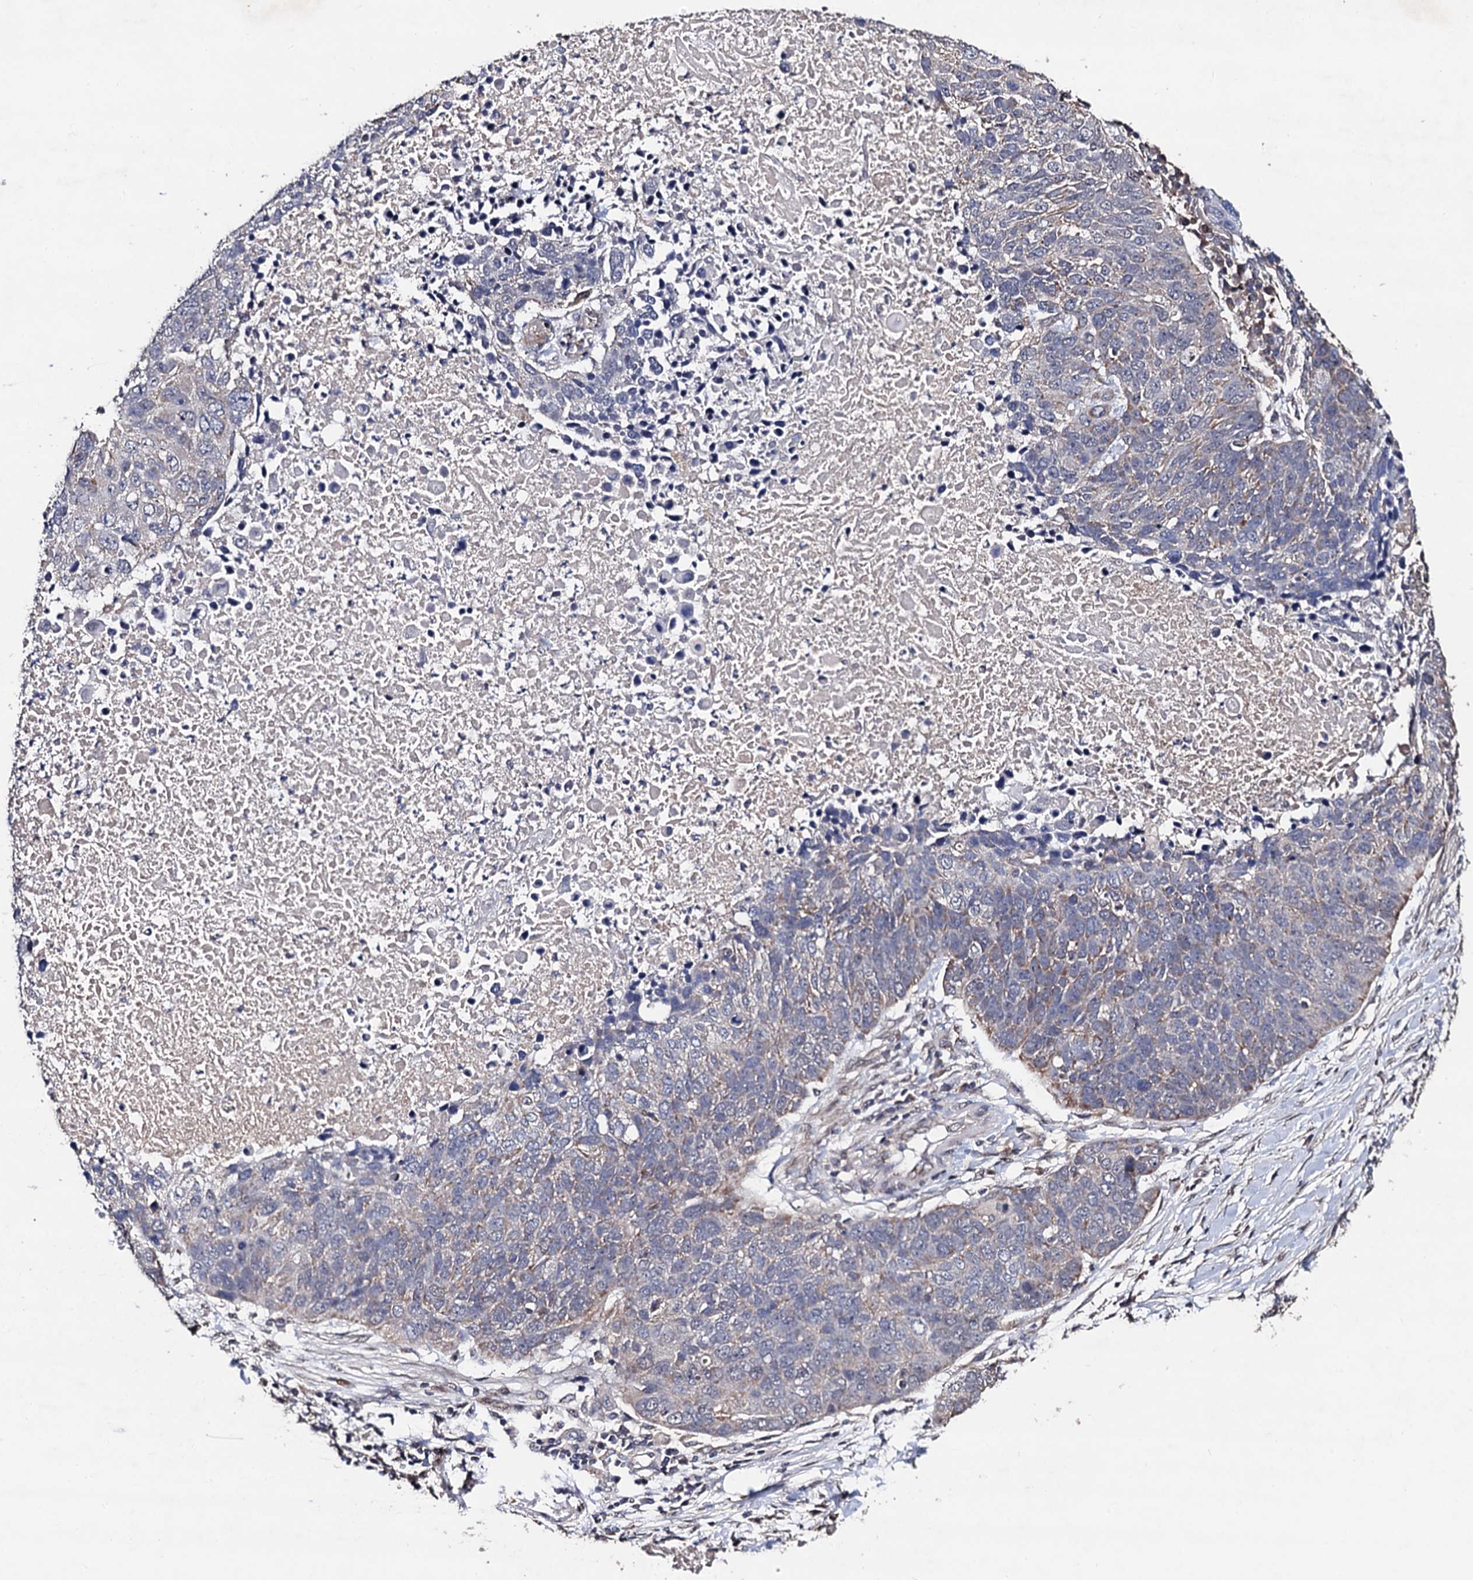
{"staining": {"intensity": "weak", "quantity": "<25%", "location": "cytoplasmic/membranous"}, "tissue": "lung cancer", "cell_type": "Tumor cells", "image_type": "cancer", "snomed": [{"axis": "morphology", "description": "Normal tissue, NOS"}, {"axis": "morphology", "description": "Squamous cell carcinoma, NOS"}, {"axis": "topography", "description": "Lymph node"}, {"axis": "topography", "description": "Lung"}], "caption": "IHC histopathology image of human lung cancer stained for a protein (brown), which demonstrates no expression in tumor cells.", "gene": "PPTC7", "patient": {"sex": "male", "age": 66}}